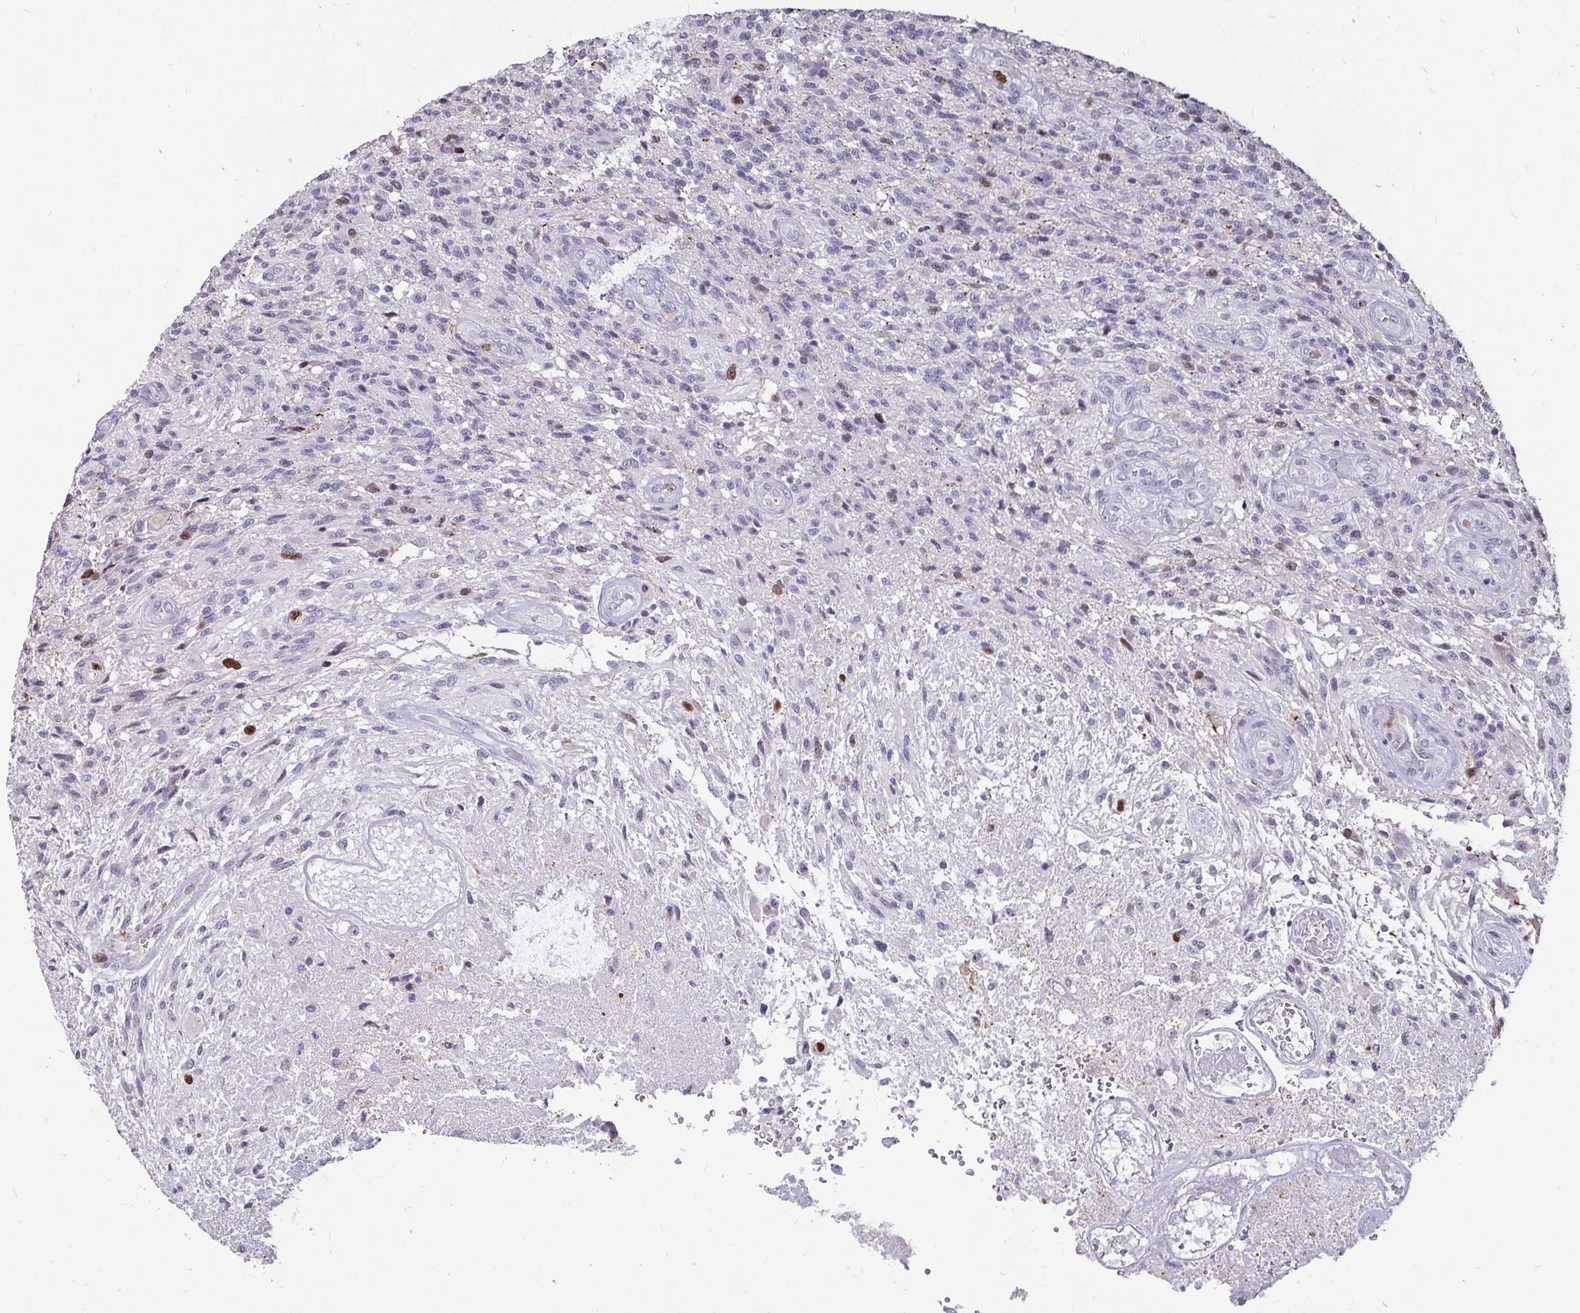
{"staining": {"intensity": "moderate", "quantity": "<25%", "location": "nuclear"}, "tissue": "glioma", "cell_type": "Tumor cells", "image_type": "cancer", "snomed": [{"axis": "morphology", "description": "Glioma, malignant, High grade"}, {"axis": "topography", "description": "Brain"}], "caption": "A brown stain highlights moderate nuclear positivity of a protein in malignant high-grade glioma tumor cells.", "gene": "ANLN", "patient": {"sex": "male", "age": 56}}